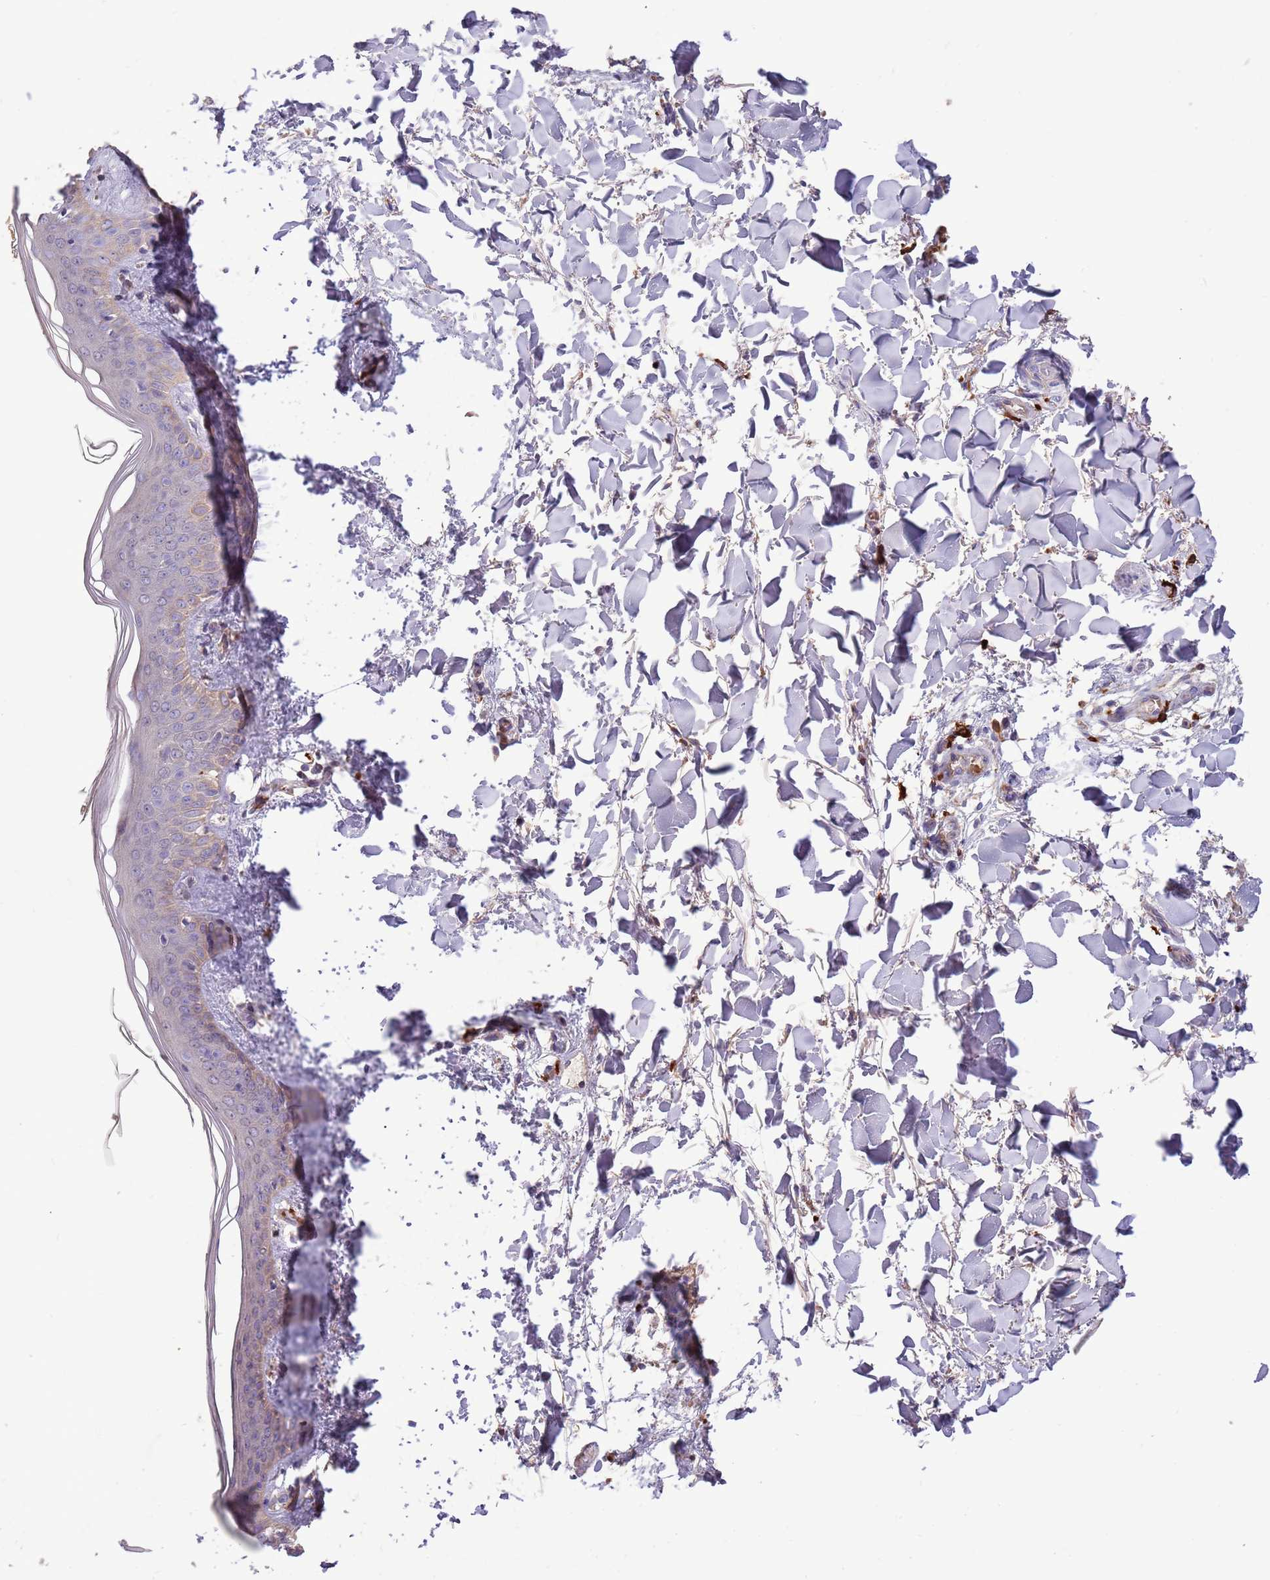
{"staining": {"intensity": "negative", "quantity": "none", "location": "none"}, "tissue": "skin", "cell_type": "Fibroblasts", "image_type": "normal", "snomed": [{"axis": "morphology", "description": "Normal tissue, NOS"}, {"axis": "topography", "description": "Skin"}], "caption": "DAB (3,3'-diaminobenzidine) immunohistochemical staining of benign skin exhibits no significant expression in fibroblasts.", "gene": "TRMO", "patient": {"sex": "female", "age": 34}}